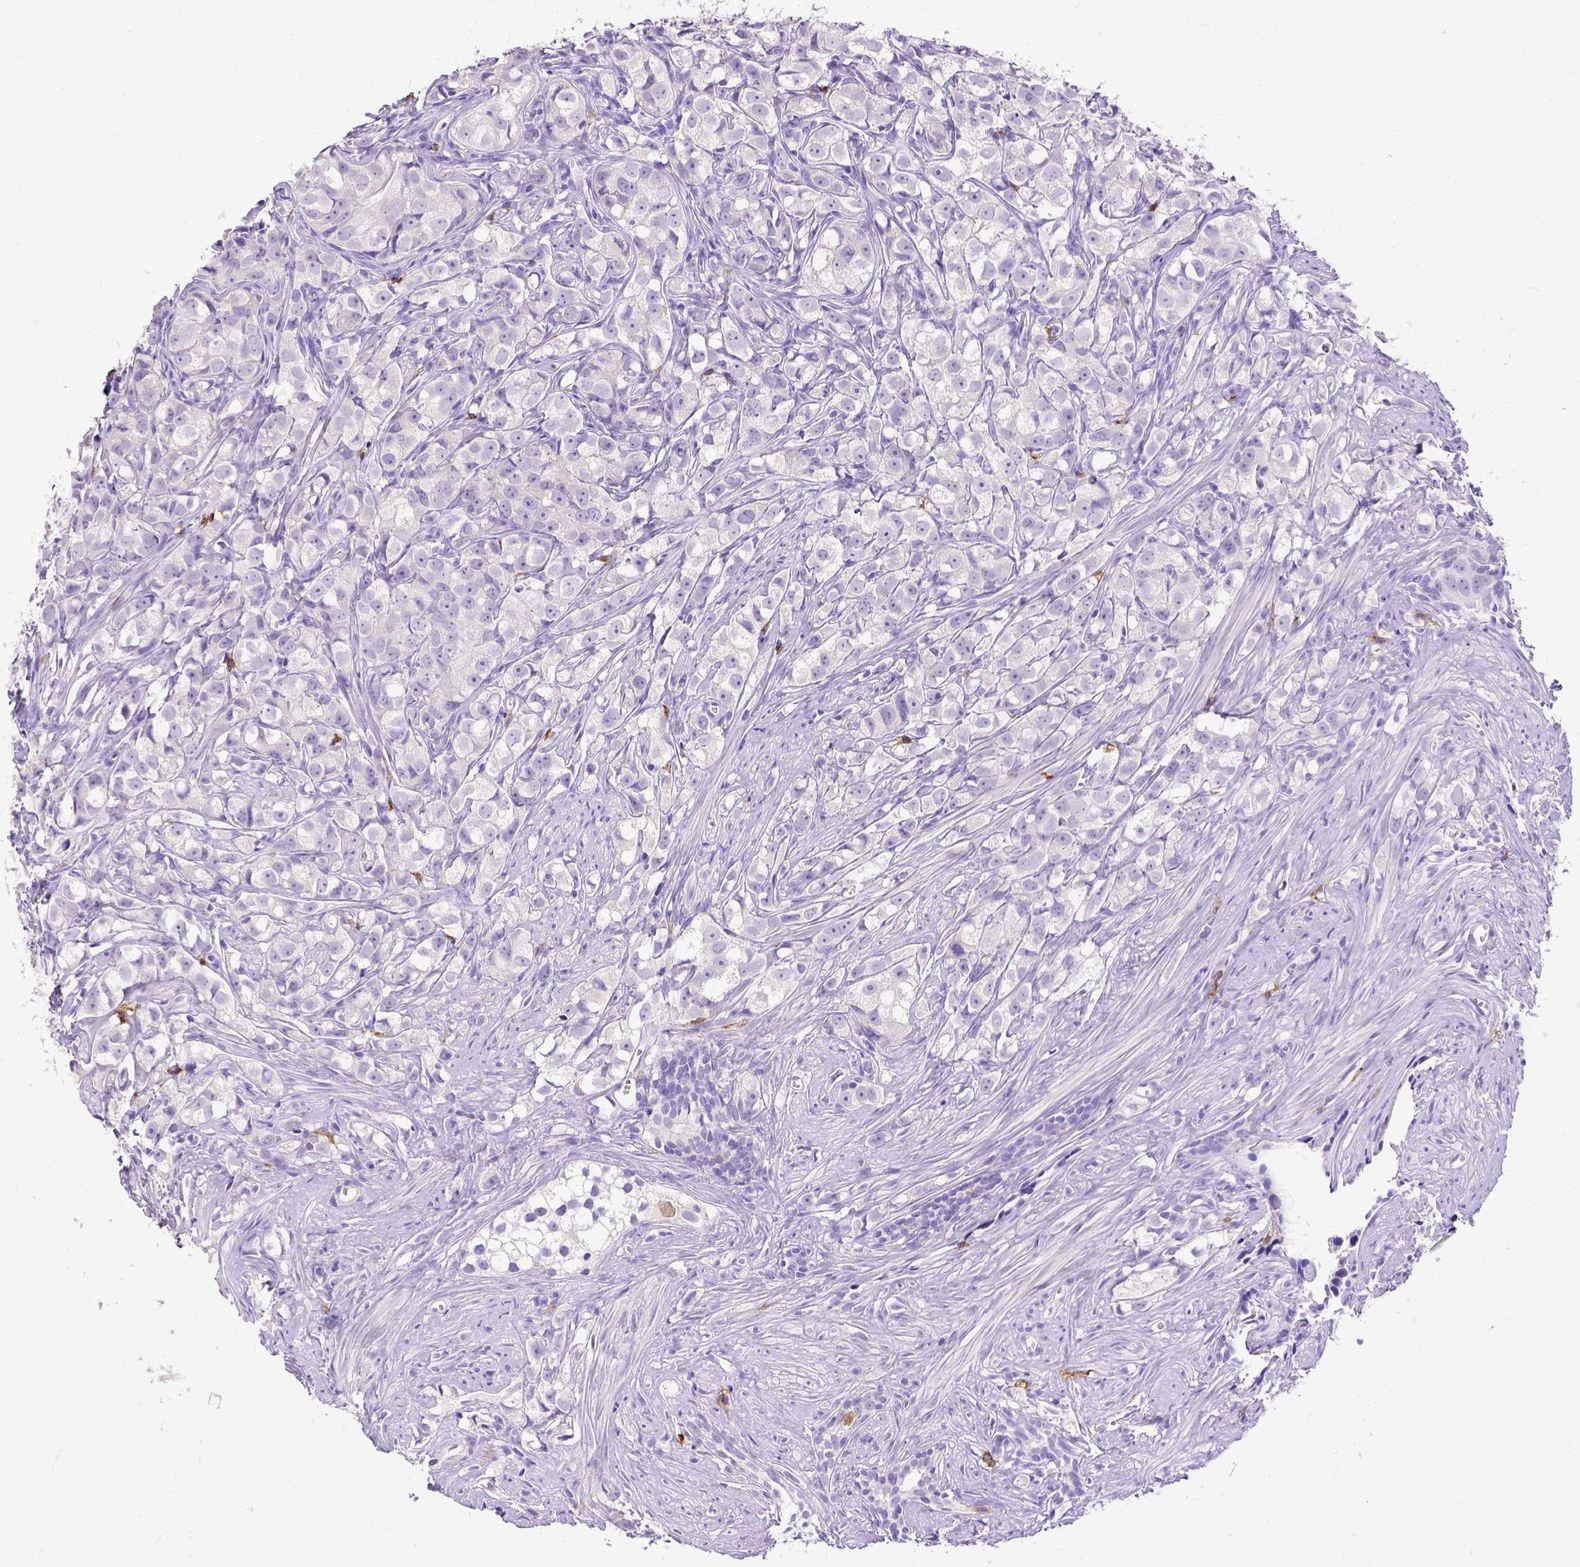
{"staining": {"intensity": "negative", "quantity": "none", "location": "none"}, "tissue": "prostate cancer", "cell_type": "Tumor cells", "image_type": "cancer", "snomed": [{"axis": "morphology", "description": "Adenocarcinoma, High grade"}, {"axis": "topography", "description": "Prostate"}], "caption": "Immunohistochemistry (IHC) of human prostate cancer (high-grade adenocarcinoma) displays no staining in tumor cells.", "gene": "KIT", "patient": {"sex": "male", "age": 68}}